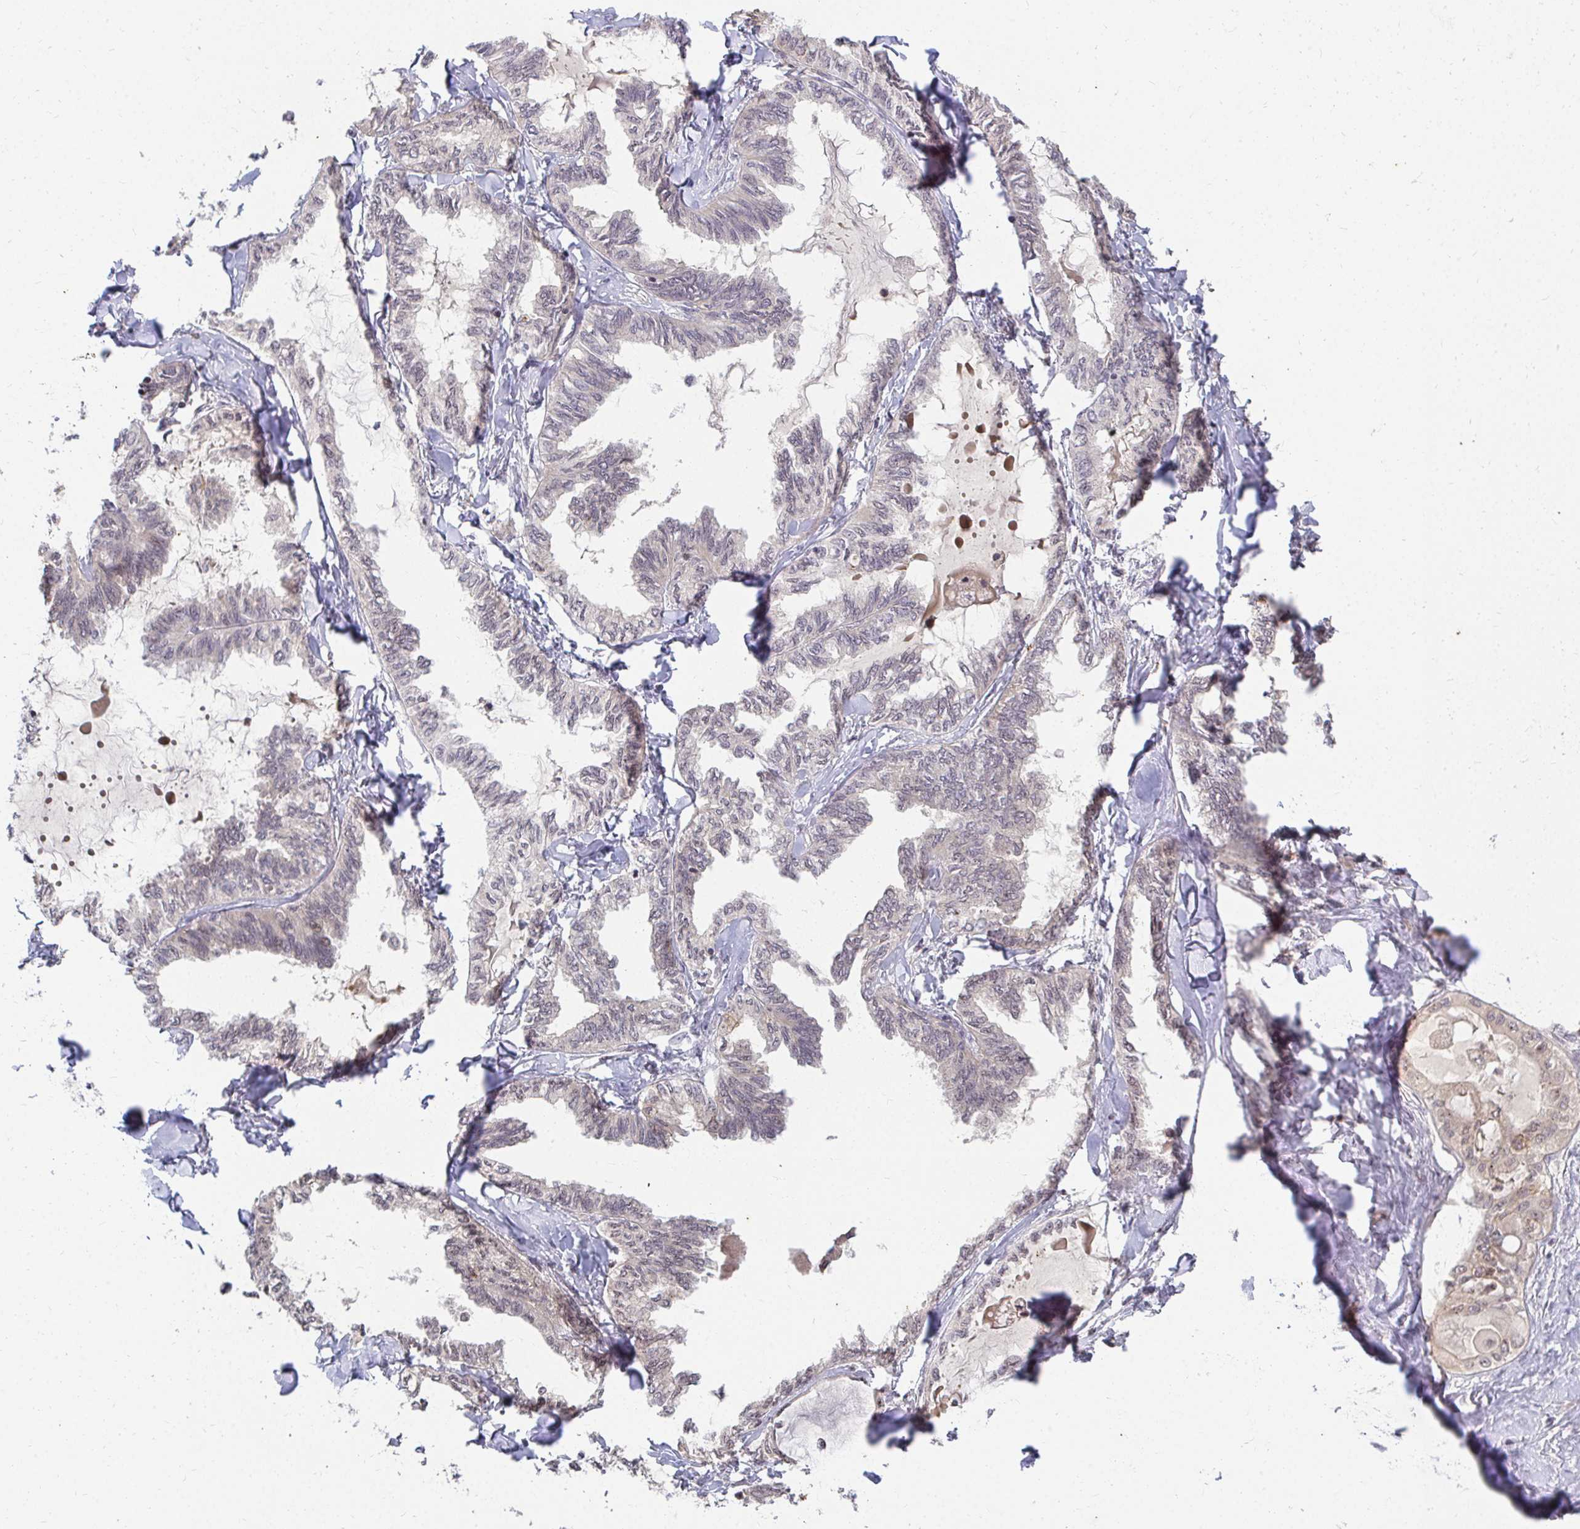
{"staining": {"intensity": "negative", "quantity": "none", "location": "none"}, "tissue": "ovarian cancer", "cell_type": "Tumor cells", "image_type": "cancer", "snomed": [{"axis": "morphology", "description": "Carcinoma, endometroid"}, {"axis": "topography", "description": "Ovary"}], "caption": "IHC micrograph of ovarian cancer (endometroid carcinoma) stained for a protein (brown), which displays no positivity in tumor cells. Nuclei are stained in blue.", "gene": "ANK3", "patient": {"sex": "female", "age": 70}}